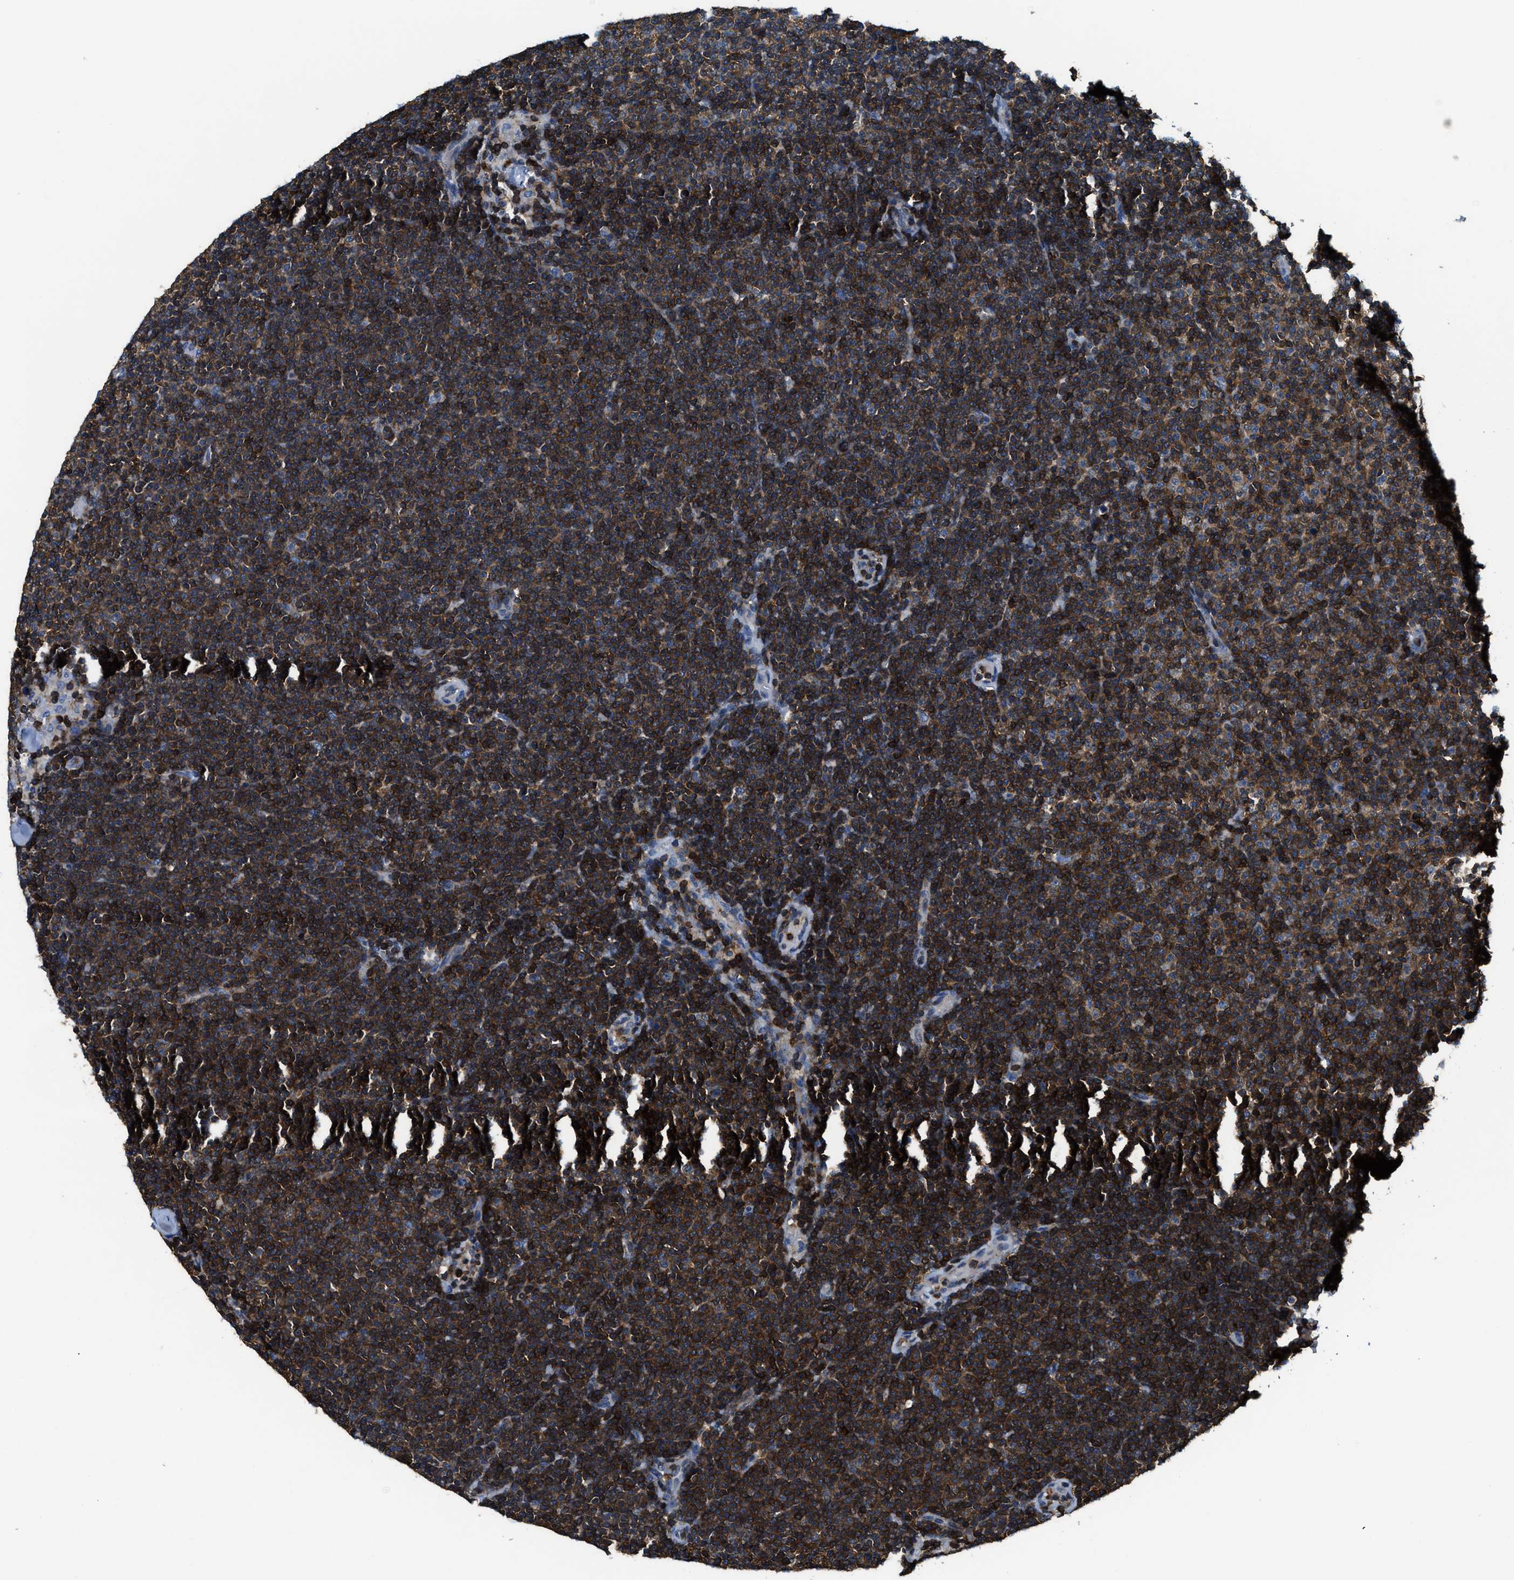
{"staining": {"intensity": "strong", "quantity": ">75%", "location": "cytoplasmic/membranous"}, "tissue": "lymphoma", "cell_type": "Tumor cells", "image_type": "cancer", "snomed": [{"axis": "morphology", "description": "Malignant lymphoma, non-Hodgkin's type, Low grade"}, {"axis": "topography", "description": "Lymph node"}], "caption": "Brown immunohistochemical staining in human malignant lymphoma, non-Hodgkin's type (low-grade) reveals strong cytoplasmic/membranous positivity in about >75% of tumor cells.", "gene": "MYO1G", "patient": {"sex": "female", "age": 53}}